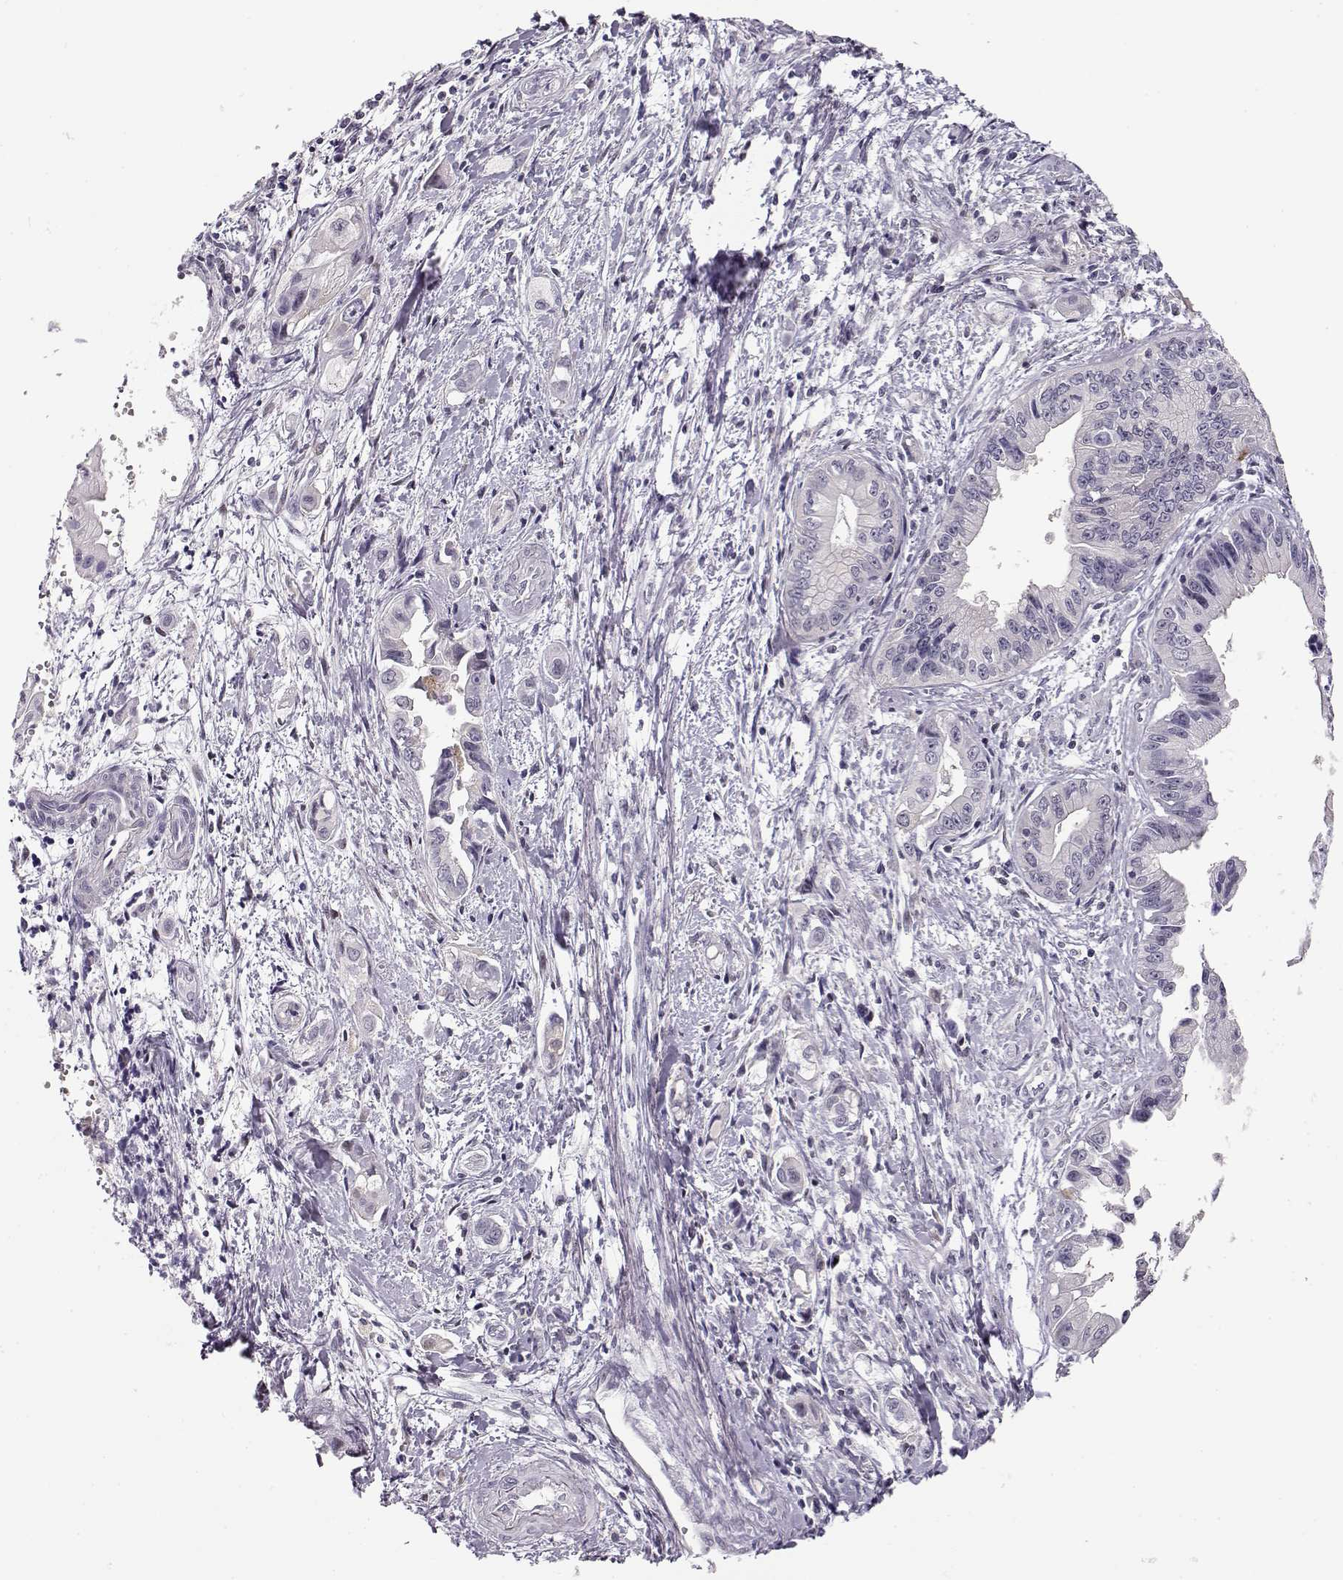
{"staining": {"intensity": "negative", "quantity": "none", "location": "none"}, "tissue": "pancreatic cancer", "cell_type": "Tumor cells", "image_type": "cancer", "snomed": [{"axis": "morphology", "description": "Adenocarcinoma, NOS"}, {"axis": "topography", "description": "Pancreas"}], "caption": "This is an immunohistochemistry (IHC) image of human pancreatic cancer. There is no expression in tumor cells.", "gene": "TEPP", "patient": {"sex": "male", "age": 60}}